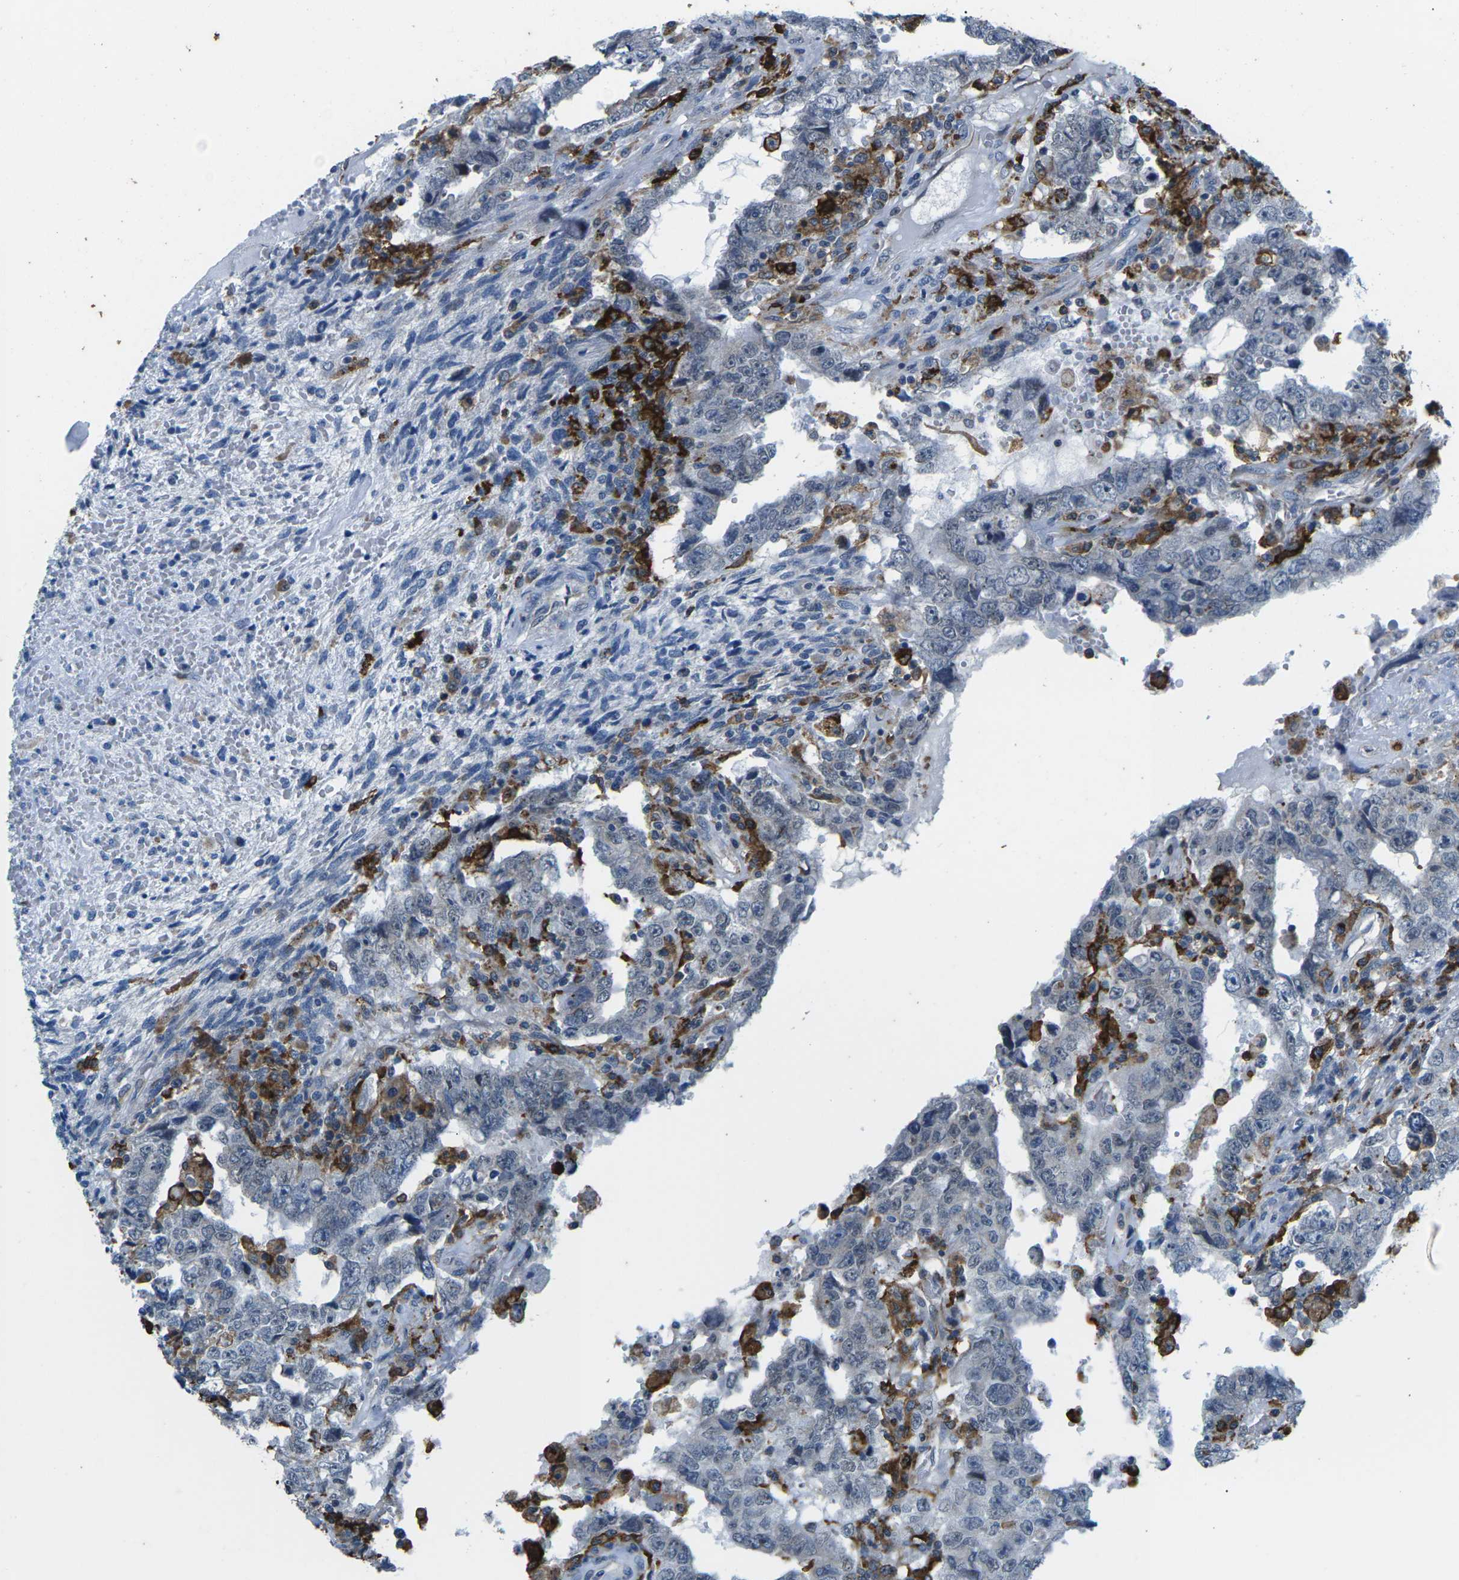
{"staining": {"intensity": "negative", "quantity": "none", "location": "none"}, "tissue": "testis cancer", "cell_type": "Tumor cells", "image_type": "cancer", "snomed": [{"axis": "morphology", "description": "Carcinoma, Embryonal, NOS"}, {"axis": "topography", "description": "Testis"}], "caption": "Tumor cells are negative for protein expression in human testis embryonal carcinoma. (DAB (3,3'-diaminobenzidine) IHC with hematoxylin counter stain).", "gene": "PTPN1", "patient": {"sex": "male", "age": 26}}